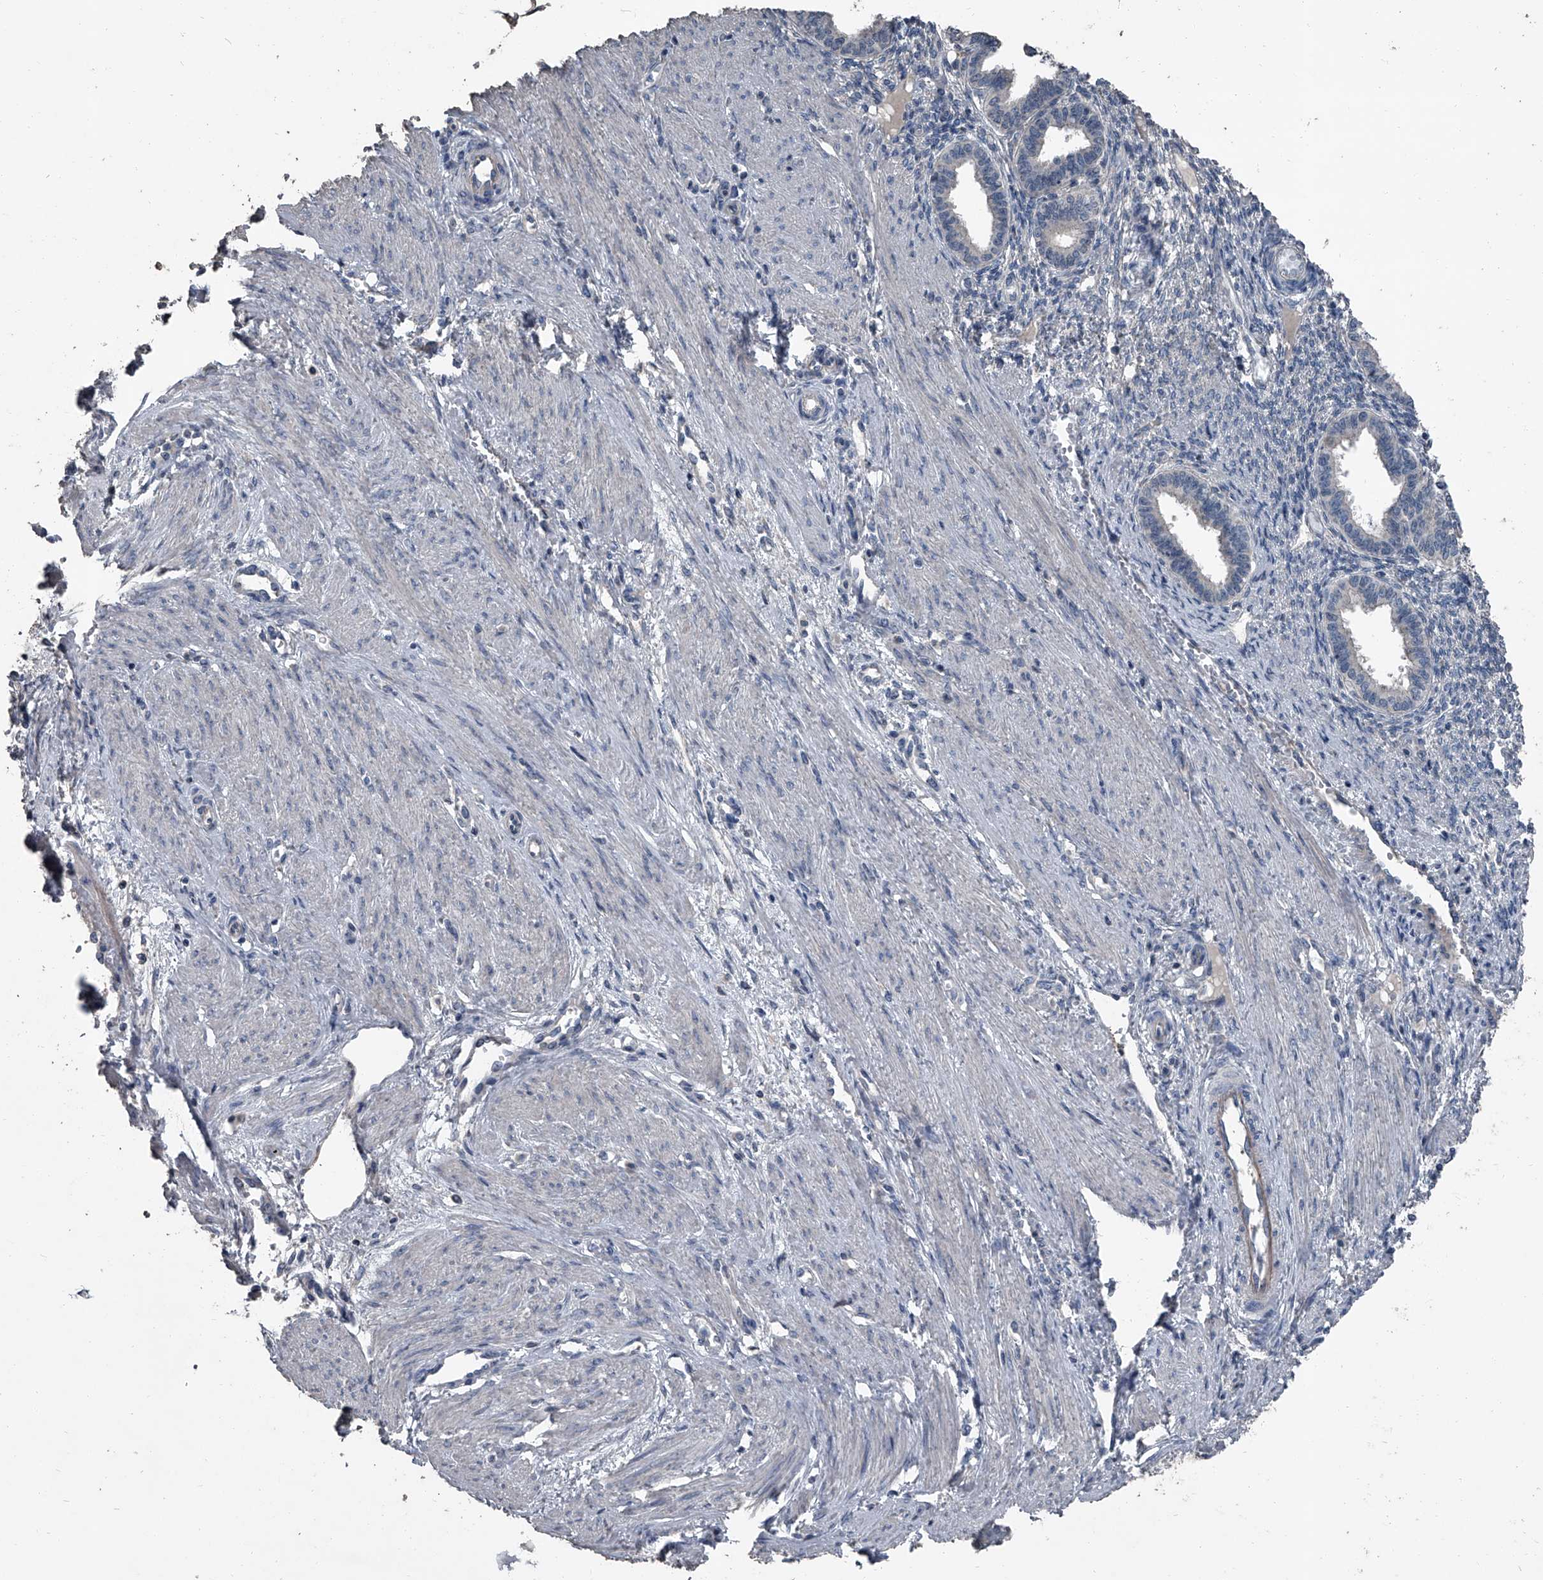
{"staining": {"intensity": "negative", "quantity": "none", "location": "none"}, "tissue": "endometrium", "cell_type": "Cells in endometrial stroma", "image_type": "normal", "snomed": [{"axis": "morphology", "description": "Normal tissue, NOS"}, {"axis": "topography", "description": "Endometrium"}], "caption": "DAB immunohistochemical staining of benign endometrium exhibits no significant expression in cells in endometrial stroma. (Stains: DAB (3,3'-diaminobenzidine) IHC with hematoxylin counter stain, Microscopy: brightfield microscopy at high magnification).", "gene": "OARD1", "patient": {"sex": "female", "age": 33}}